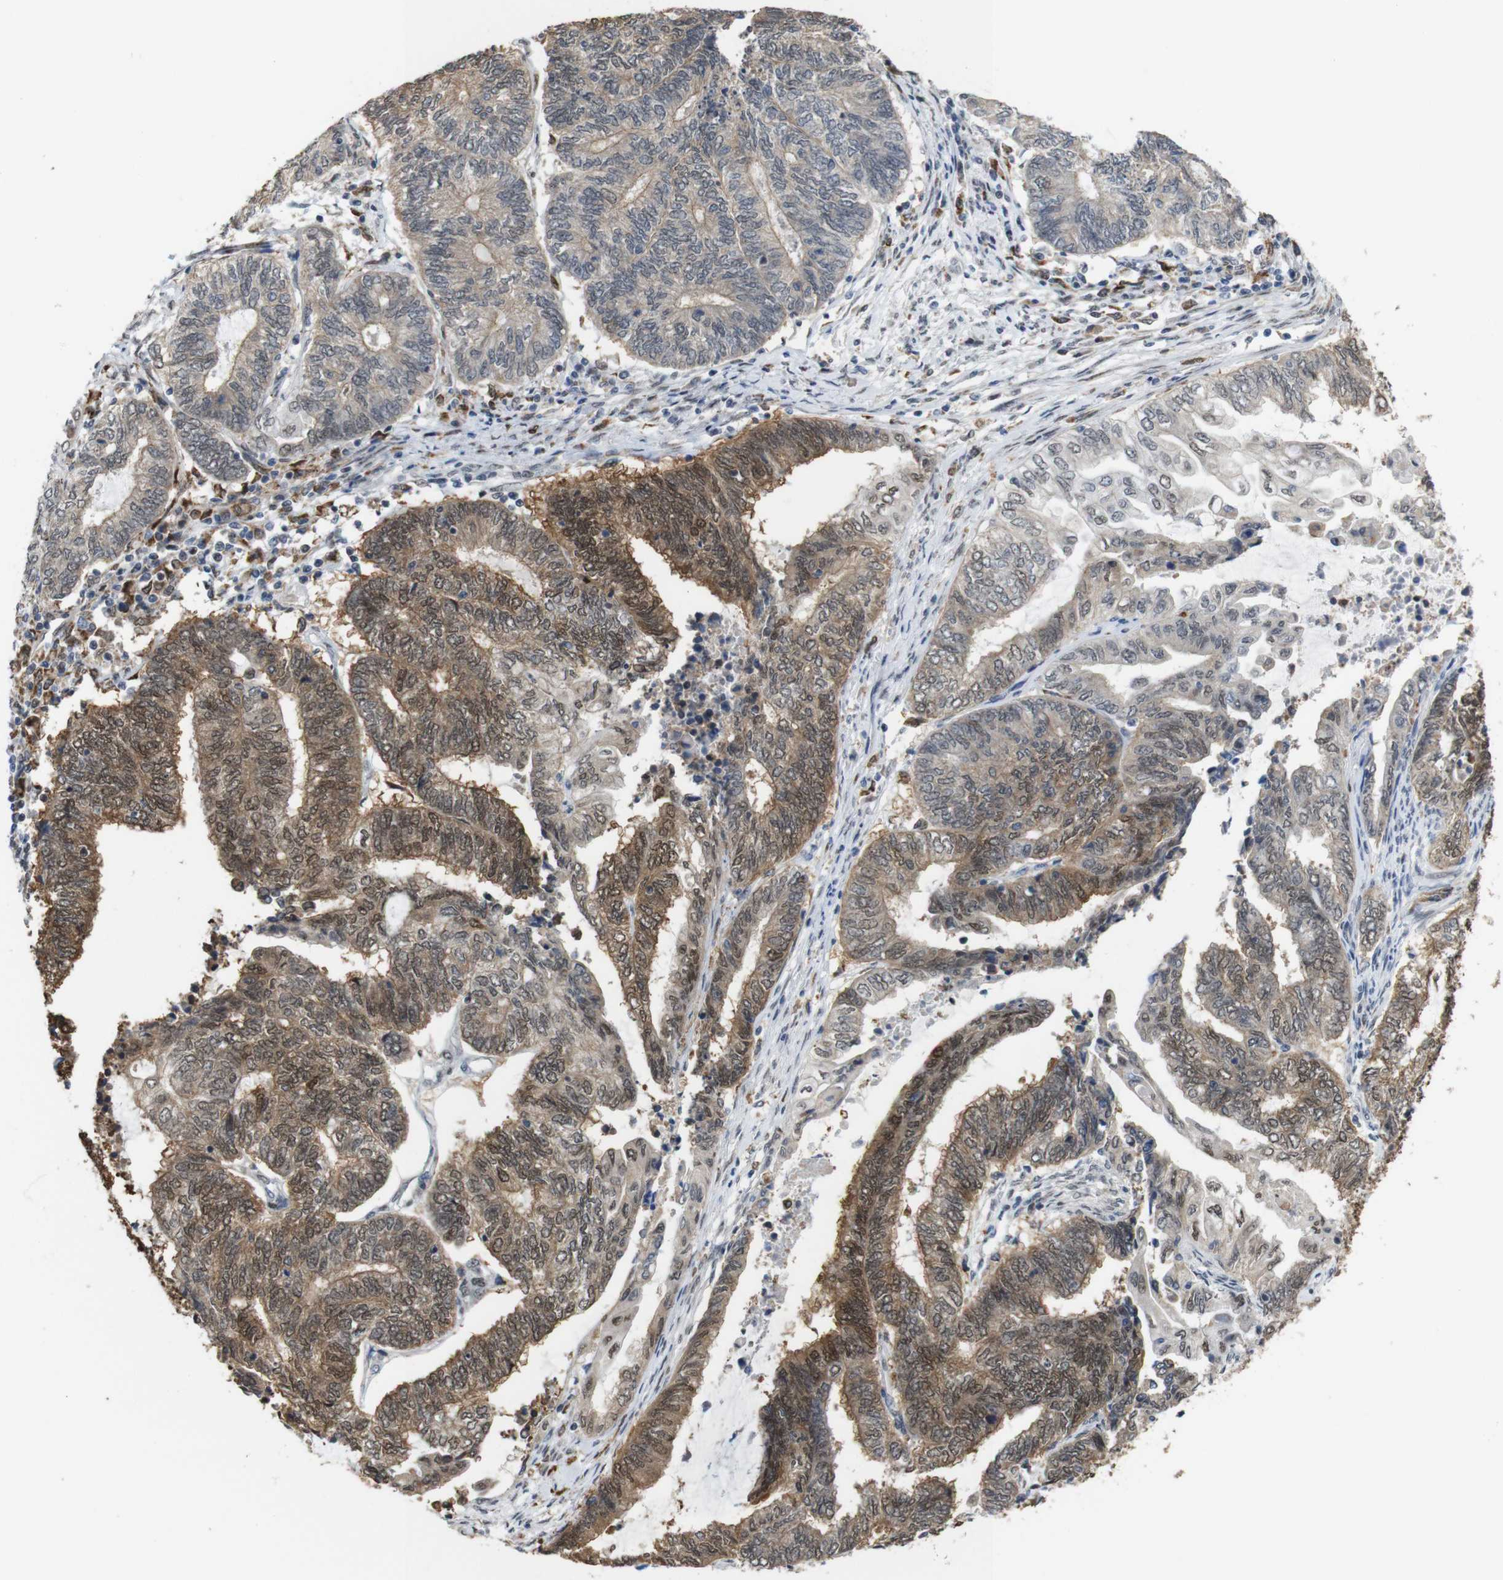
{"staining": {"intensity": "strong", "quantity": "25%-75%", "location": "cytoplasmic/membranous,nuclear"}, "tissue": "endometrial cancer", "cell_type": "Tumor cells", "image_type": "cancer", "snomed": [{"axis": "morphology", "description": "Adenocarcinoma, NOS"}, {"axis": "topography", "description": "Uterus"}, {"axis": "topography", "description": "Endometrium"}], "caption": "Protein analysis of adenocarcinoma (endometrial) tissue shows strong cytoplasmic/membranous and nuclear staining in about 25%-75% of tumor cells. (DAB IHC, brown staining for protein, blue staining for nuclei).", "gene": "PNMA8A", "patient": {"sex": "female", "age": 70}}